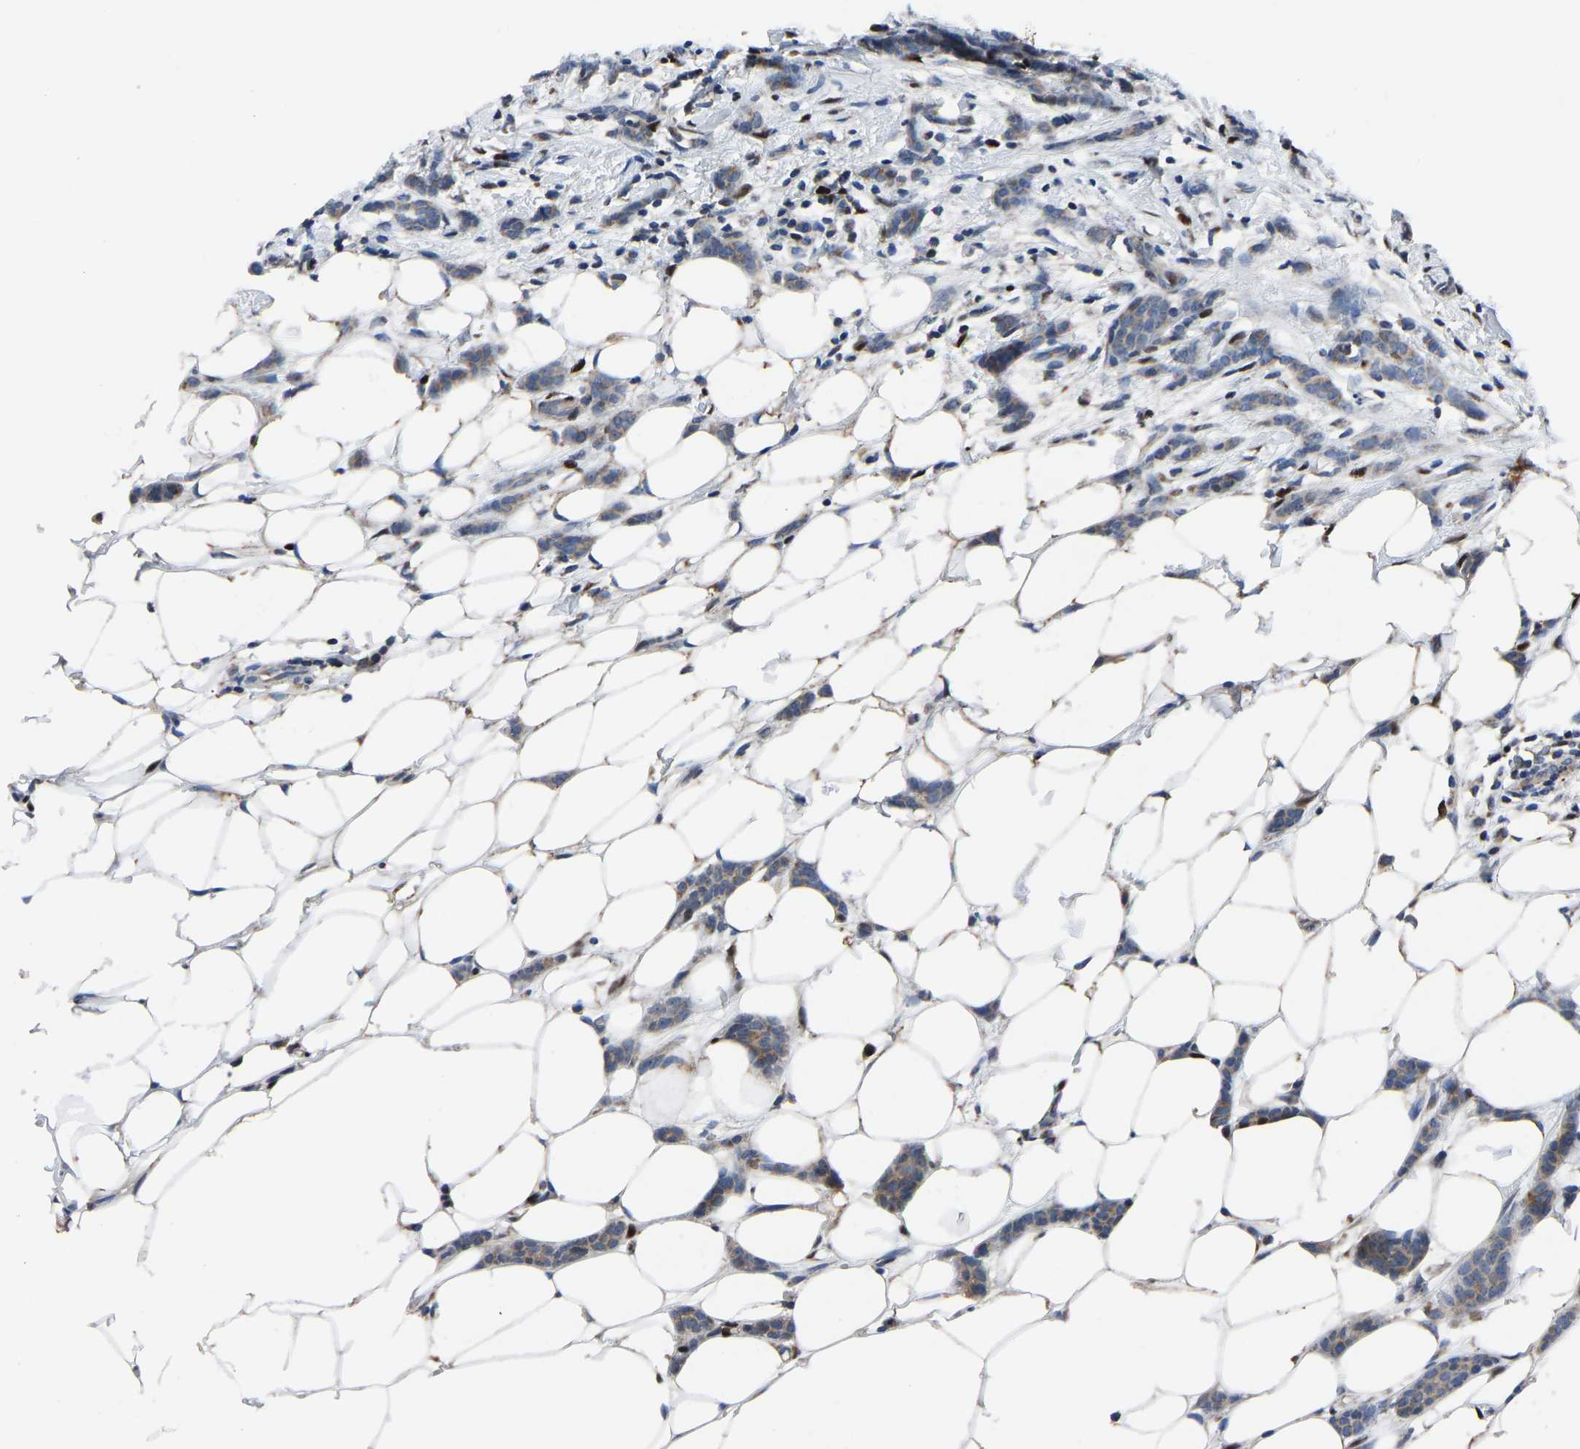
{"staining": {"intensity": "weak", "quantity": ">75%", "location": "cytoplasmic/membranous"}, "tissue": "breast cancer", "cell_type": "Tumor cells", "image_type": "cancer", "snomed": [{"axis": "morphology", "description": "Lobular carcinoma"}, {"axis": "topography", "description": "Skin"}, {"axis": "topography", "description": "Breast"}], "caption": "Human breast lobular carcinoma stained with a protein marker displays weak staining in tumor cells.", "gene": "EGR1", "patient": {"sex": "female", "age": 46}}